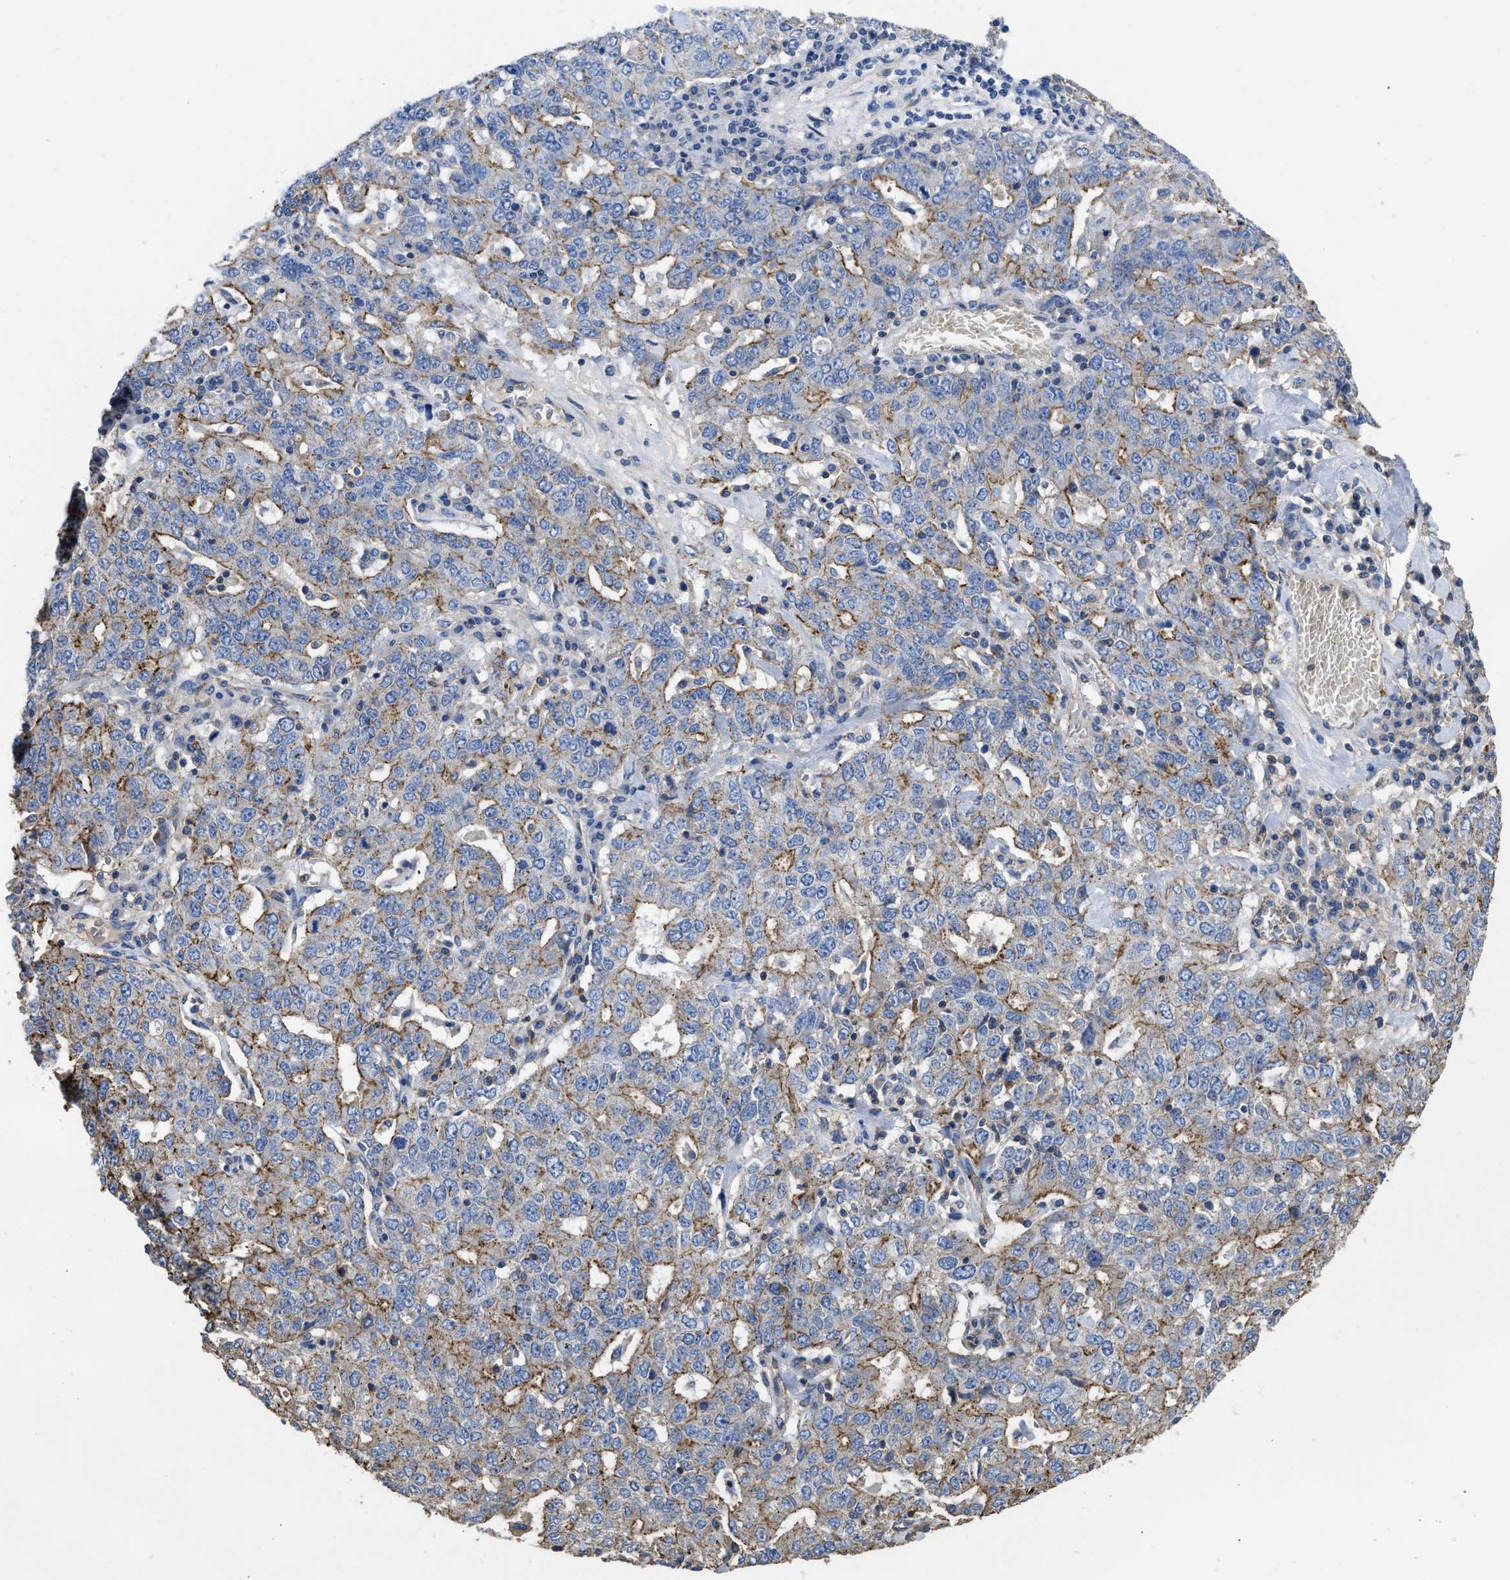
{"staining": {"intensity": "weak", "quantity": "25%-75%", "location": "cytoplasmic/membranous"}, "tissue": "ovarian cancer", "cell_type": "Tumor cells", "image_type": "cancer", "snomed": [{"axis": "morphology", "description": "Carcinoma, endometroid"}, {"axis": "topography", "description": "Ovary"}], "caption": "An image of ovarian cancer stained for a protein reveals weak cytoplasmic/membranous brown staining in tumor cells.", "gene": "USP4", "patient": {"sex": "female", "age": 62}}